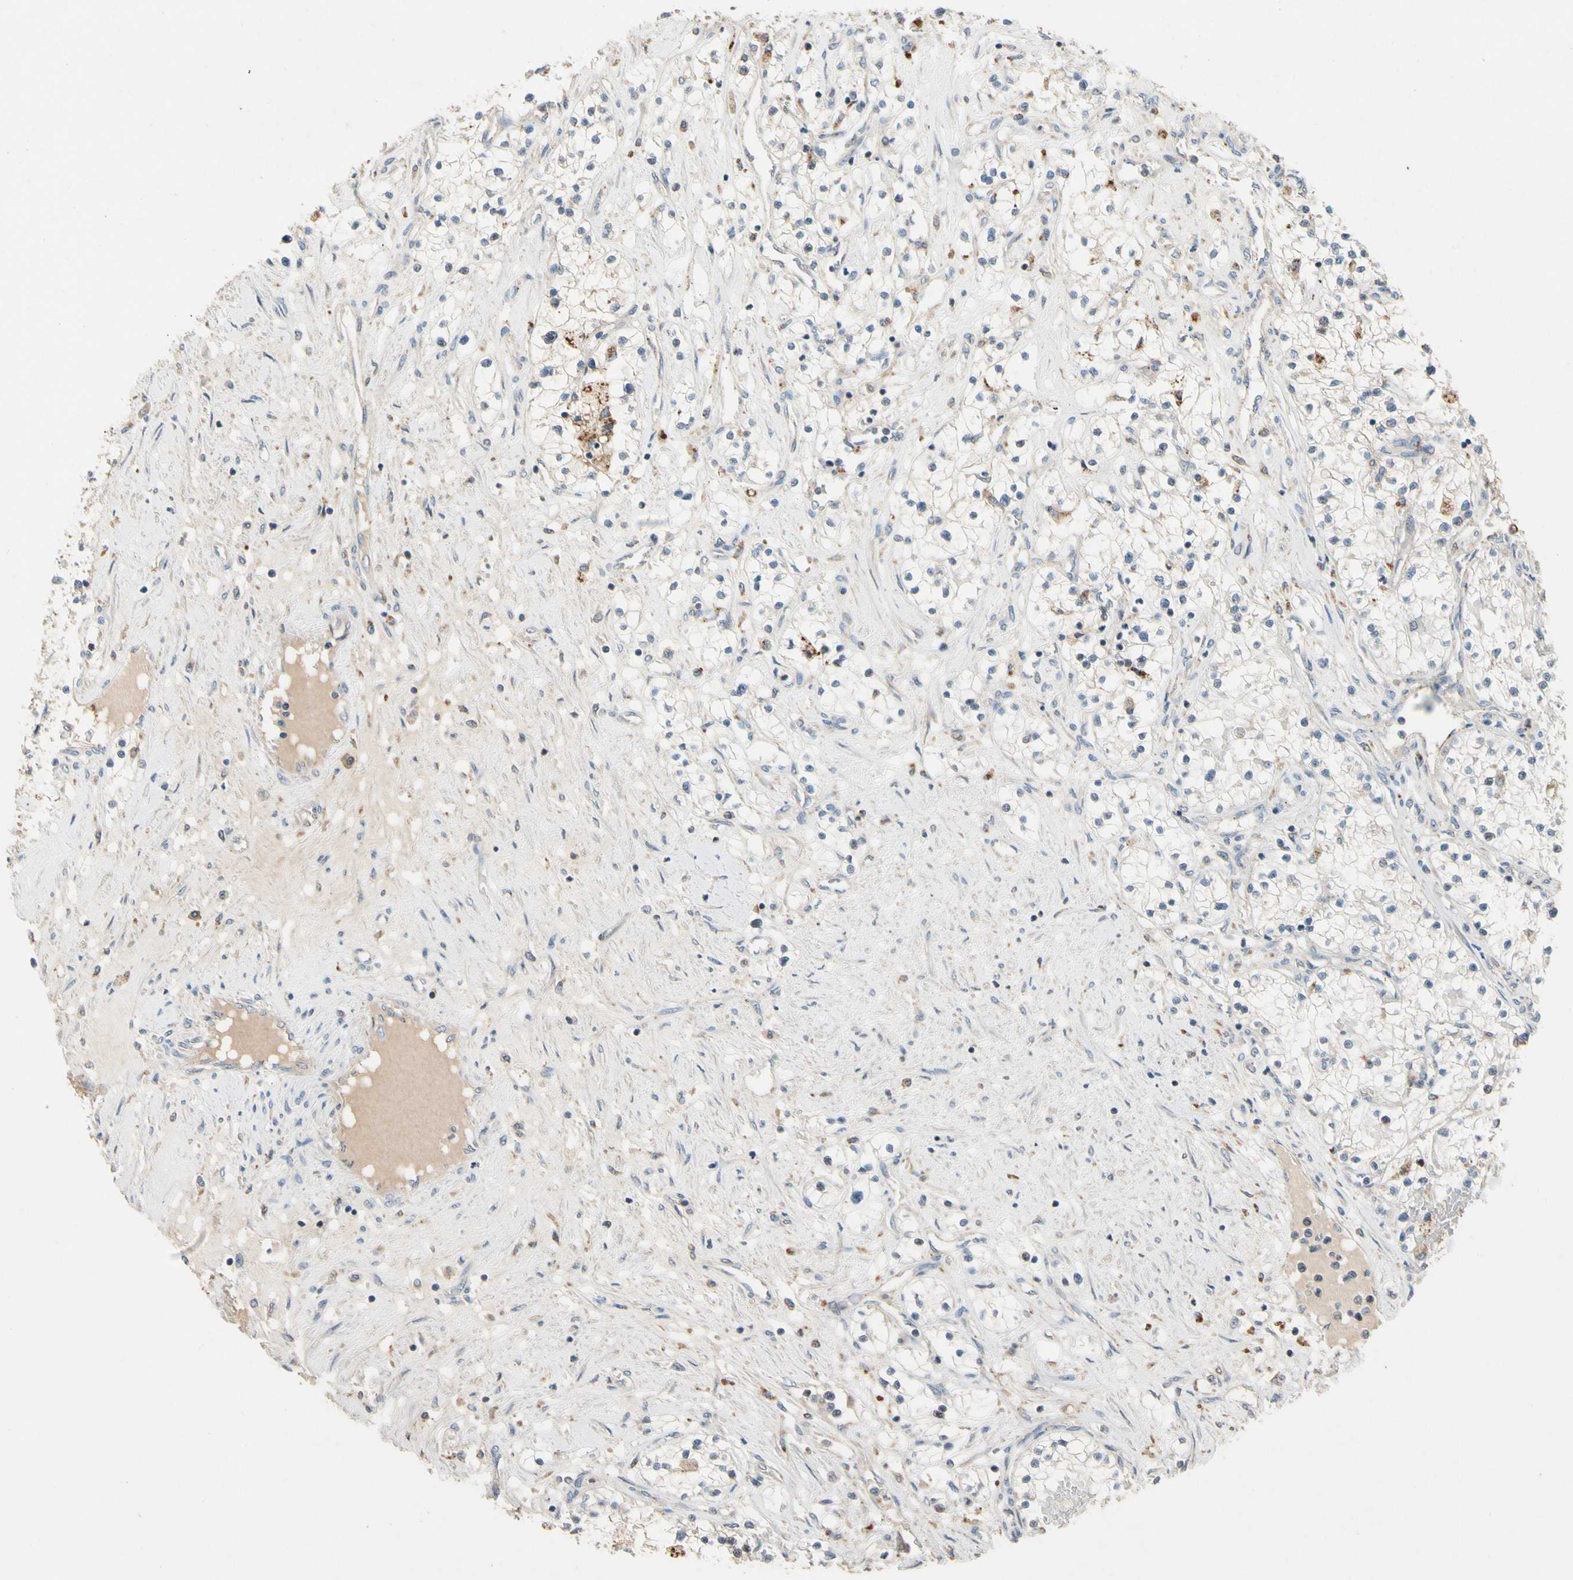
{"staining": {"intensity": "moderate", "quantity": "<25%", "location": "cytoplasmic/membranous"}, "tissue": "renal cancer", "cell_type": "Tumor cells", "image_type": "cancer", "snomed": [{"axis": "morphology", "description": "Adenocarcinoma, NOS"}, {"axis": "topography", "description": "Kidney"}], "caption": "Tumor cells reveal low levels of moderate cytoplasmic/membranous staining in about <25% of cells in renal adenocarcinoma.", "gene": "ZKSCAN4", "patient": {"sex": "male", "age": 68}}